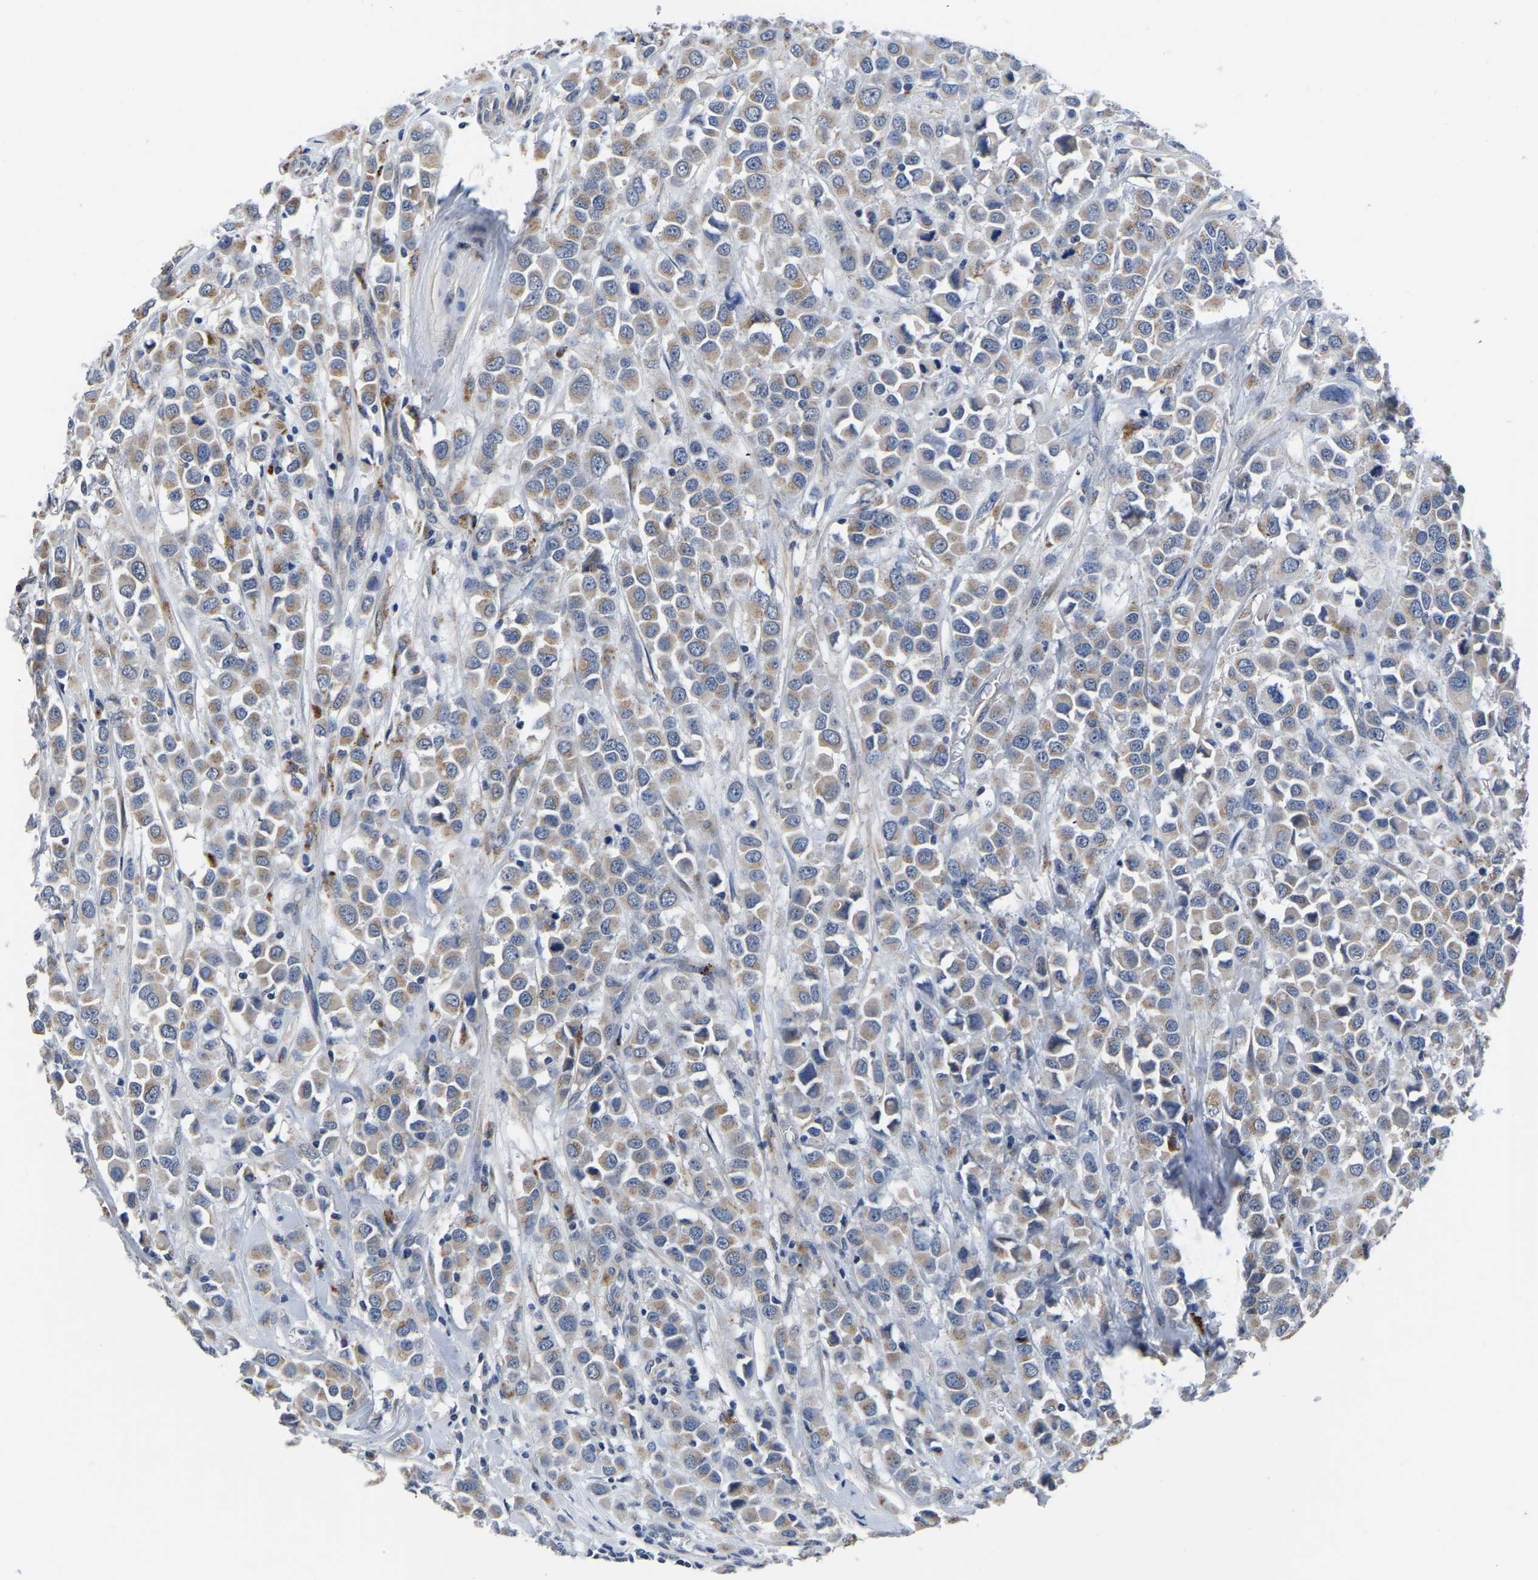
{"staining": {"intensity": "weak", "quantity": ">75%", "location": "cytoplasmic/membranous"}, "tissue": "breast cancer", "cell_type": "Tumor cells", "image_type": "cancer", "snomed": [{"axis": "morphology", "description": "Duct carcinoma"}, {"axis": "topography", "description": "Breast"}], "caption": "Breast intraductal carcinoma tissue demonstrates weak cytoplasmic/membranous expression in approximately >75% of tumor cells", "gene": "PDLIM7", "patient": {"sex": "female", "age": 61}}